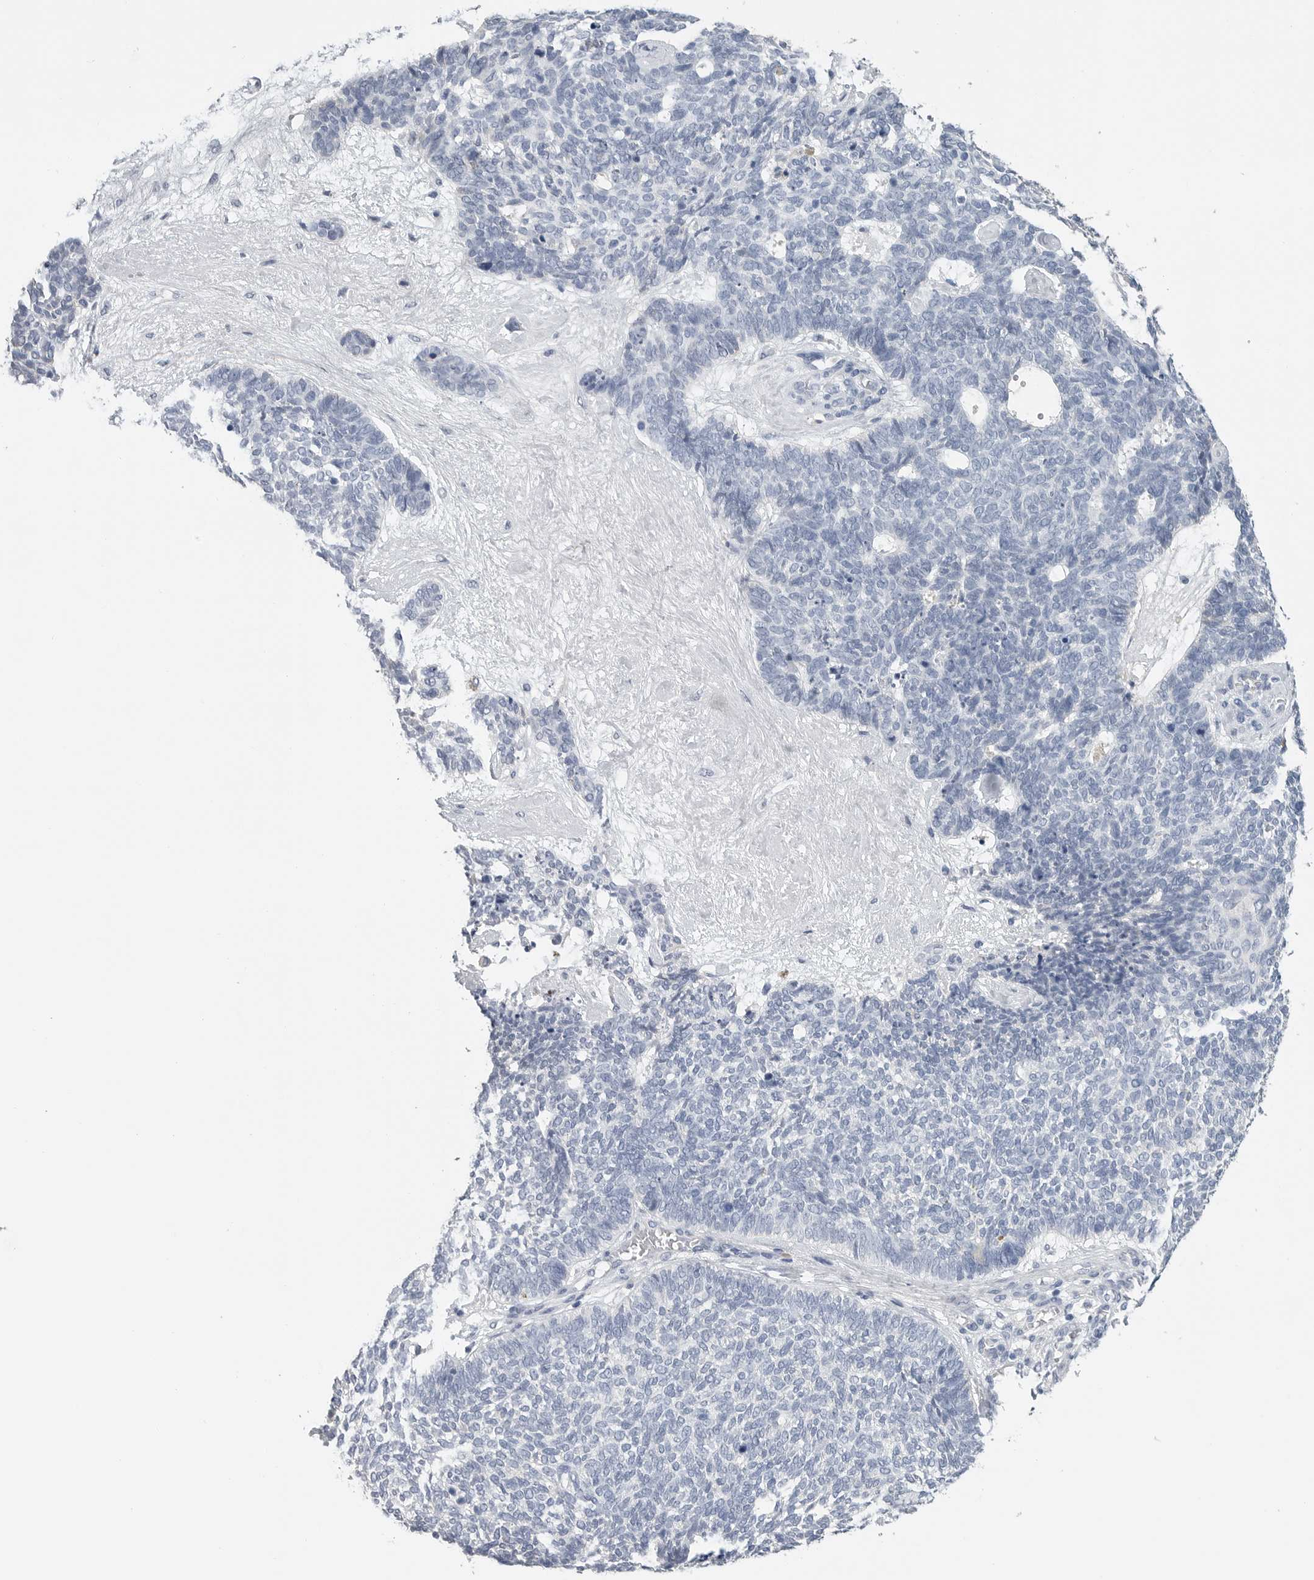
{"staining": {"intensity": "negative", "quantity": "none", "location": "none"}, "tissue": "skin cancer", "cell_type": "Tumor cells", "image_type": "cancer", "snomed": [{"axis": "morphology", "description": "Basal cell carcinoma"}, {"axis": "topography", "description": "Skin"}], "caption": "The micrograph displays no staining of tumor cells in basal cell carcinoma (skin).", "gene": "FABP6", "patient": {"sex": "female", "age": 84}}